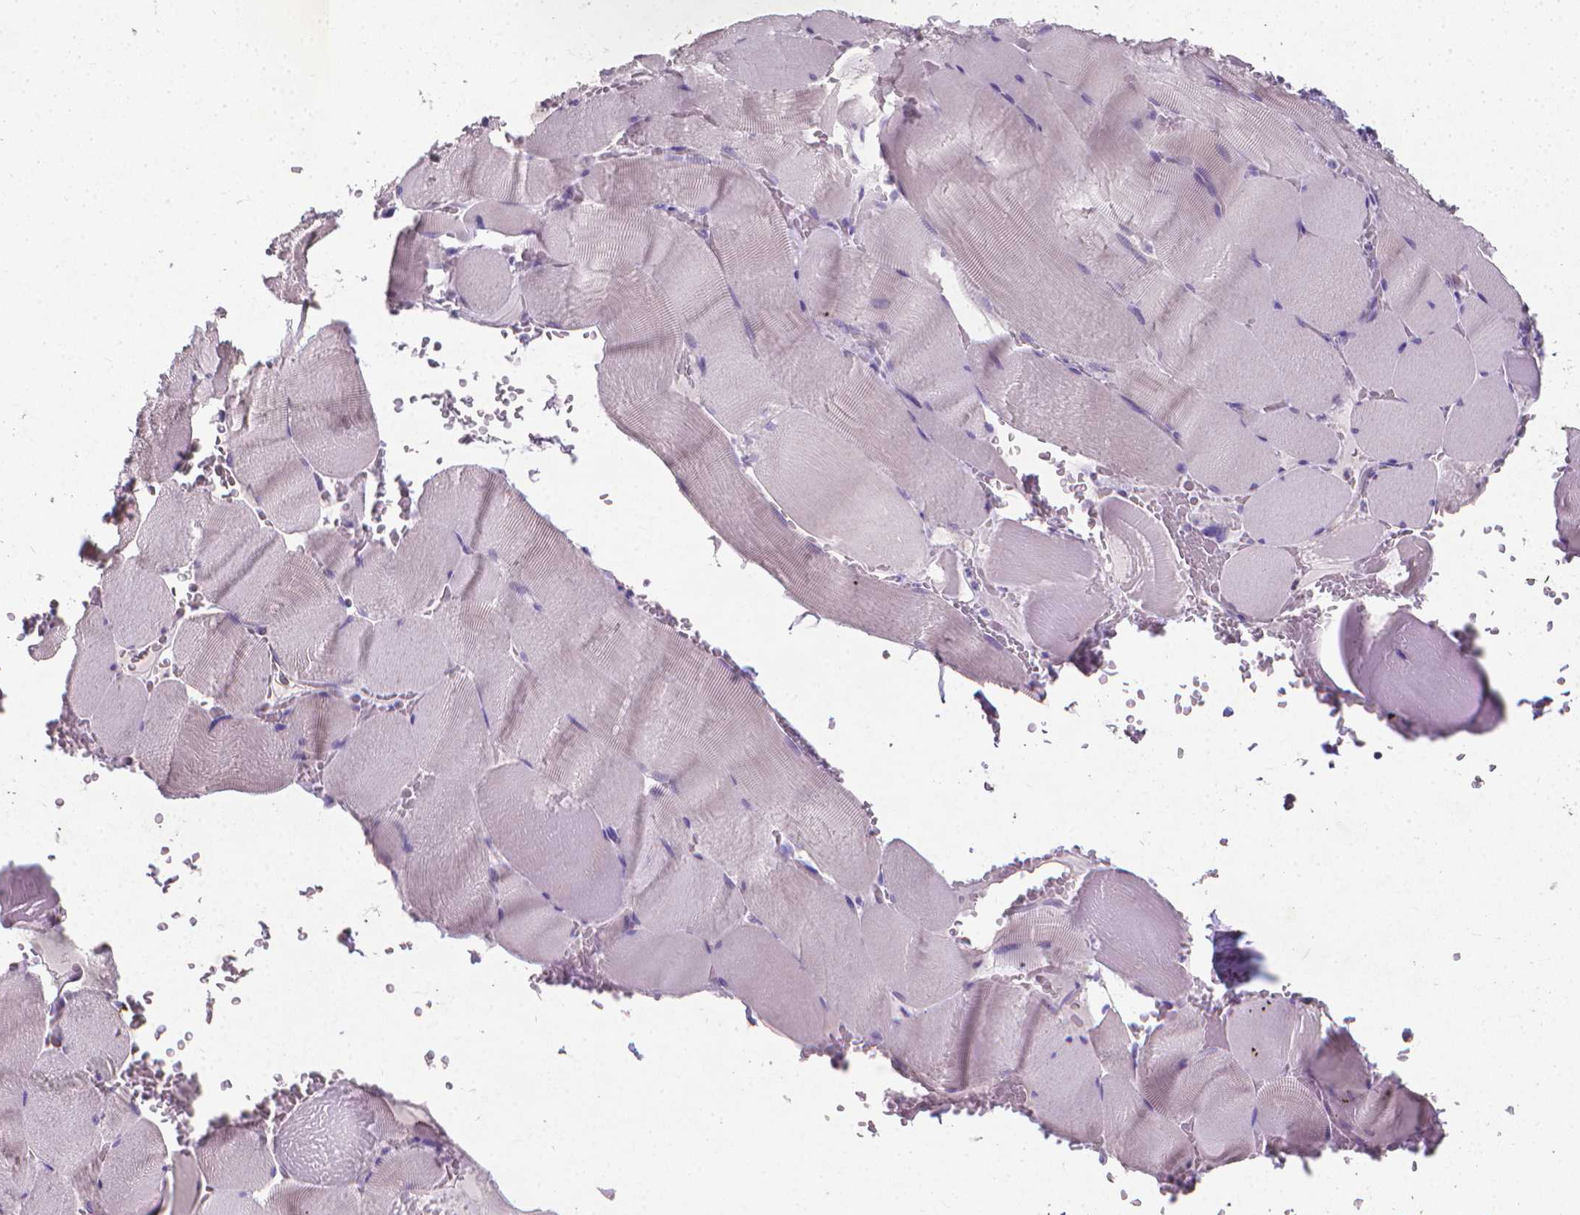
{"staining": {"intensity": "negative", "quantity": "none", "location": "none"}, "tissue": "skeletal muscle", "cell_type": "Myocytes", "image_type": "normal", "snomed": [{"axis": "morphology", "description": "Normal tissue, NOS"}, {"axis": "topography", "description": "Skeletal muscle"}], "caption": "Immunohistochemical staining of benign human skeletal muscle displays no significant expression in myocytes.", "gene": "XPNPEP2", "patient": {"sex": "male", "age": 56}}